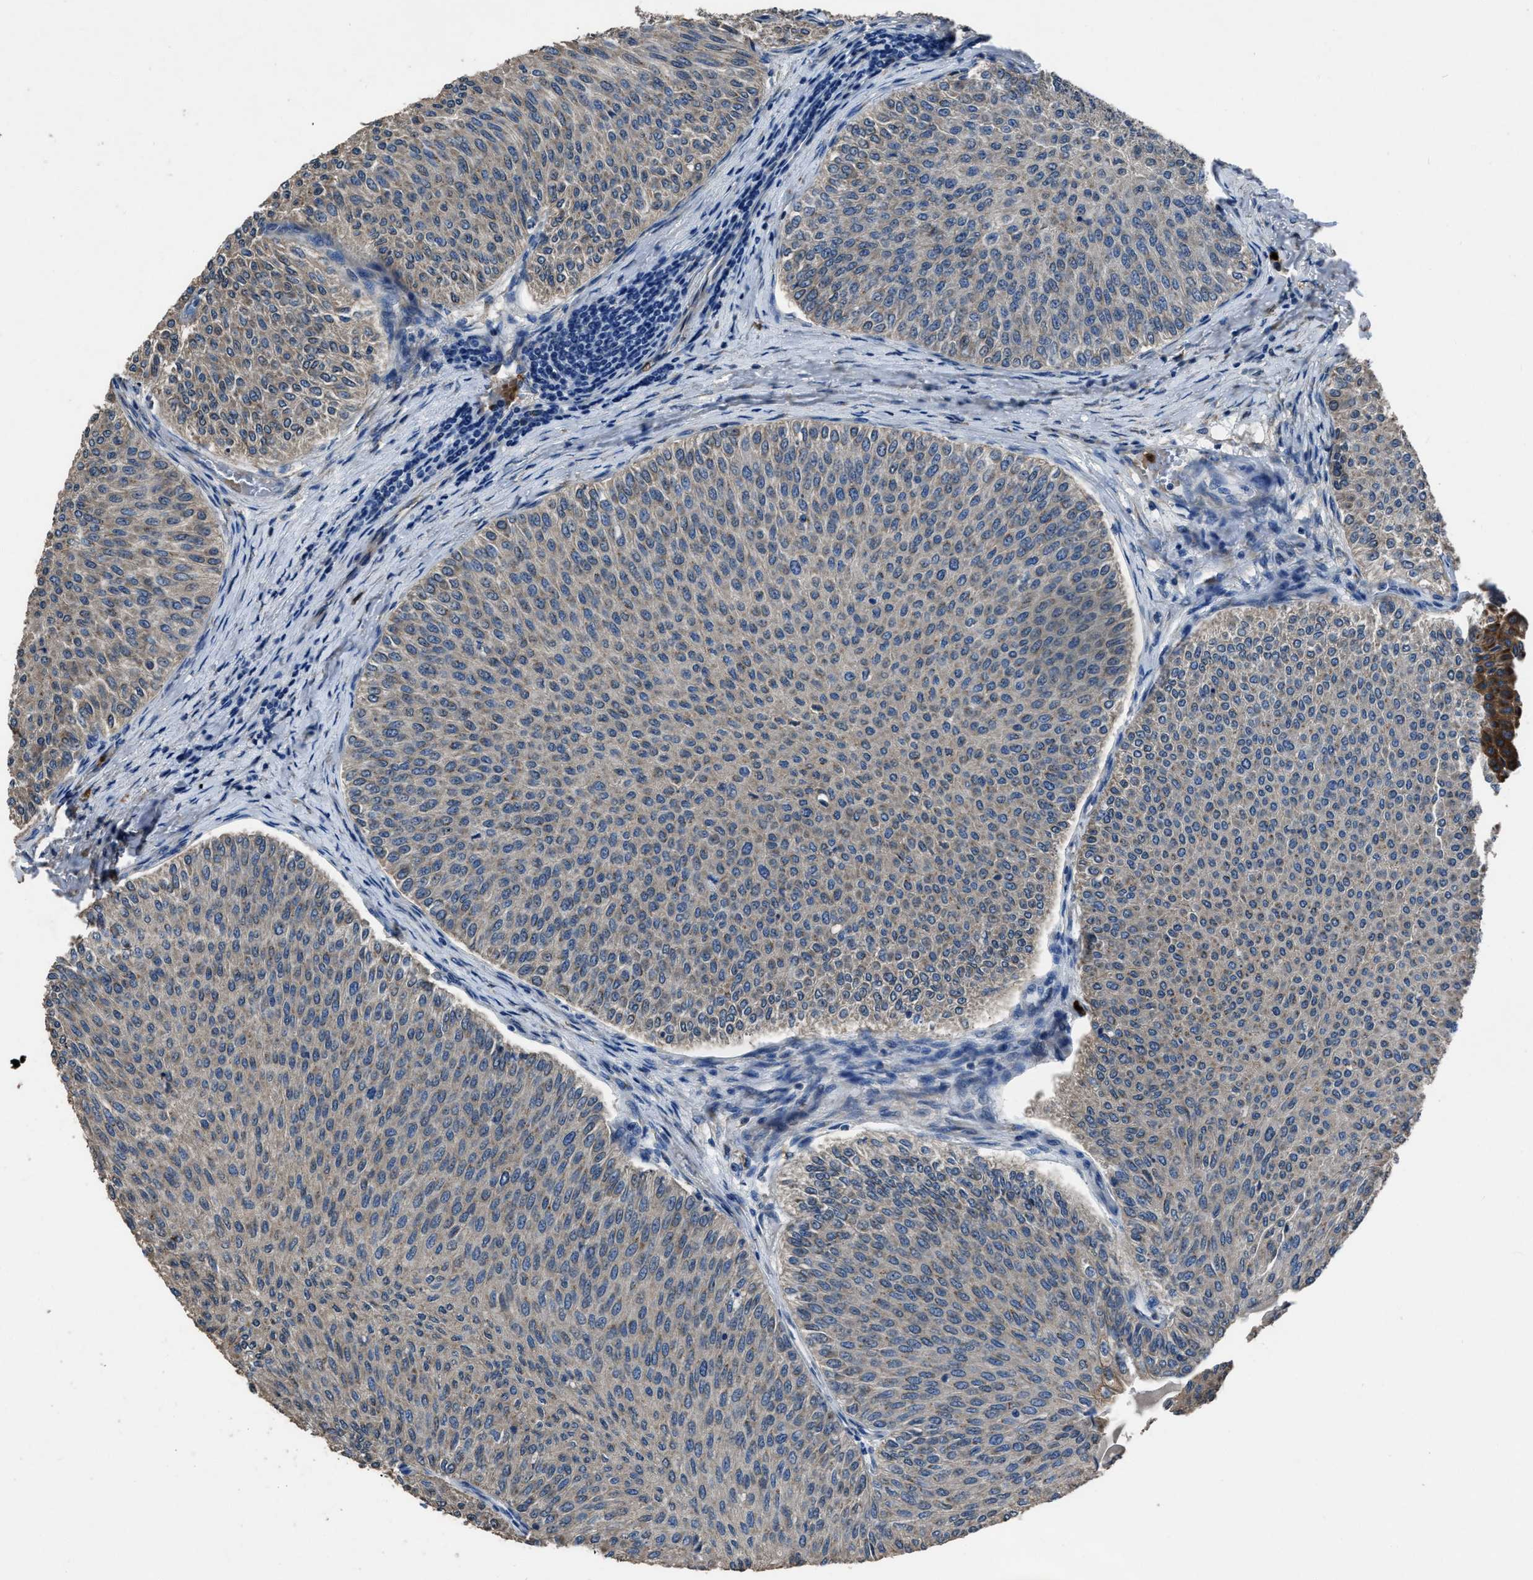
{"staining": {"intensity": "moderate", "quantity": "<25%", "location": "cytoplasmic/membranous"}, "tissue": "urothelial cancer", "cell_type": "Tumor cells", "image_type": "cancer", "snomed": [{"axis": "morphology", "description": "Urothelial carcinoma, Low grade"}, {"axis": "topography", "description": "Urinary bladder"}], "caption": "Immunohistochemistry (IHC) histopathology image of neoplastic tissue: low-grade urothelial carcinoma stained using immunohistochemistry (IHC) demonstrates low levels of moderate protein expression localized specifically in the cytoplasmic/membranous of tumor cells, appearing as a cytoplasmic/membranous brown color.", "gene": "ANGPT1", "patient": {"sex": "male", "age": 78}}